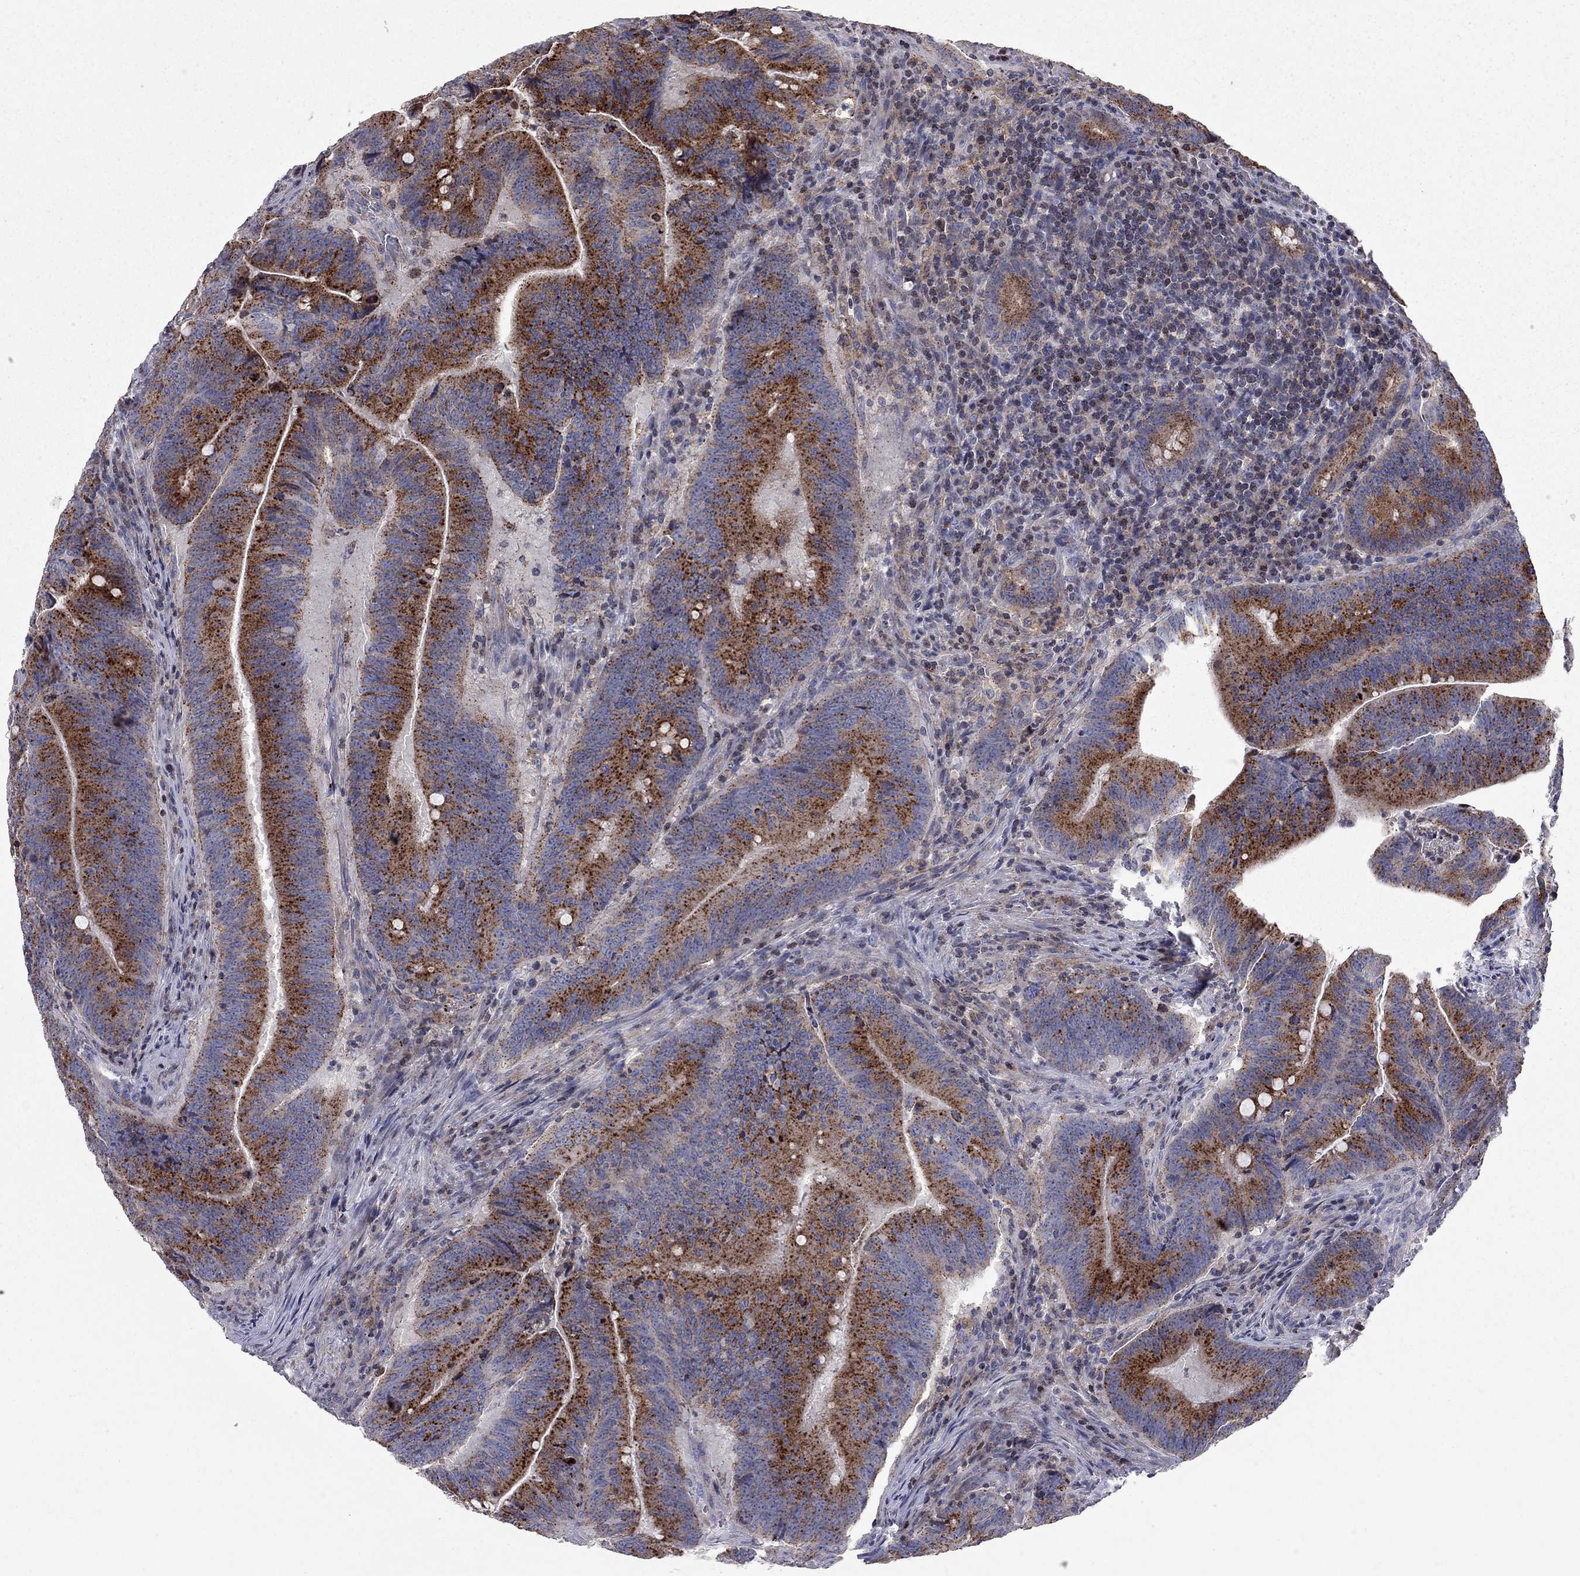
{"staining": {"intensity": "strong", "quantity": ">75%", "location": "cytoplasmic/membranous"}, "tissue": "colorectal cancer", "cell_type": "Tumor cells", "image_type": "cancer", "snomed": [{"axis": "morphology", "description": "Adenocarcinoma, NOS"}, {"axis": "topography", "description": "Colon"}], "caption": "Adenocarcinoma (colorectal) tissue displays strong cytoplasmic/membranous expression in about >75% of tumor cells", "gene": "ERN2", "patient": {"sex": "female", "age": 87}}